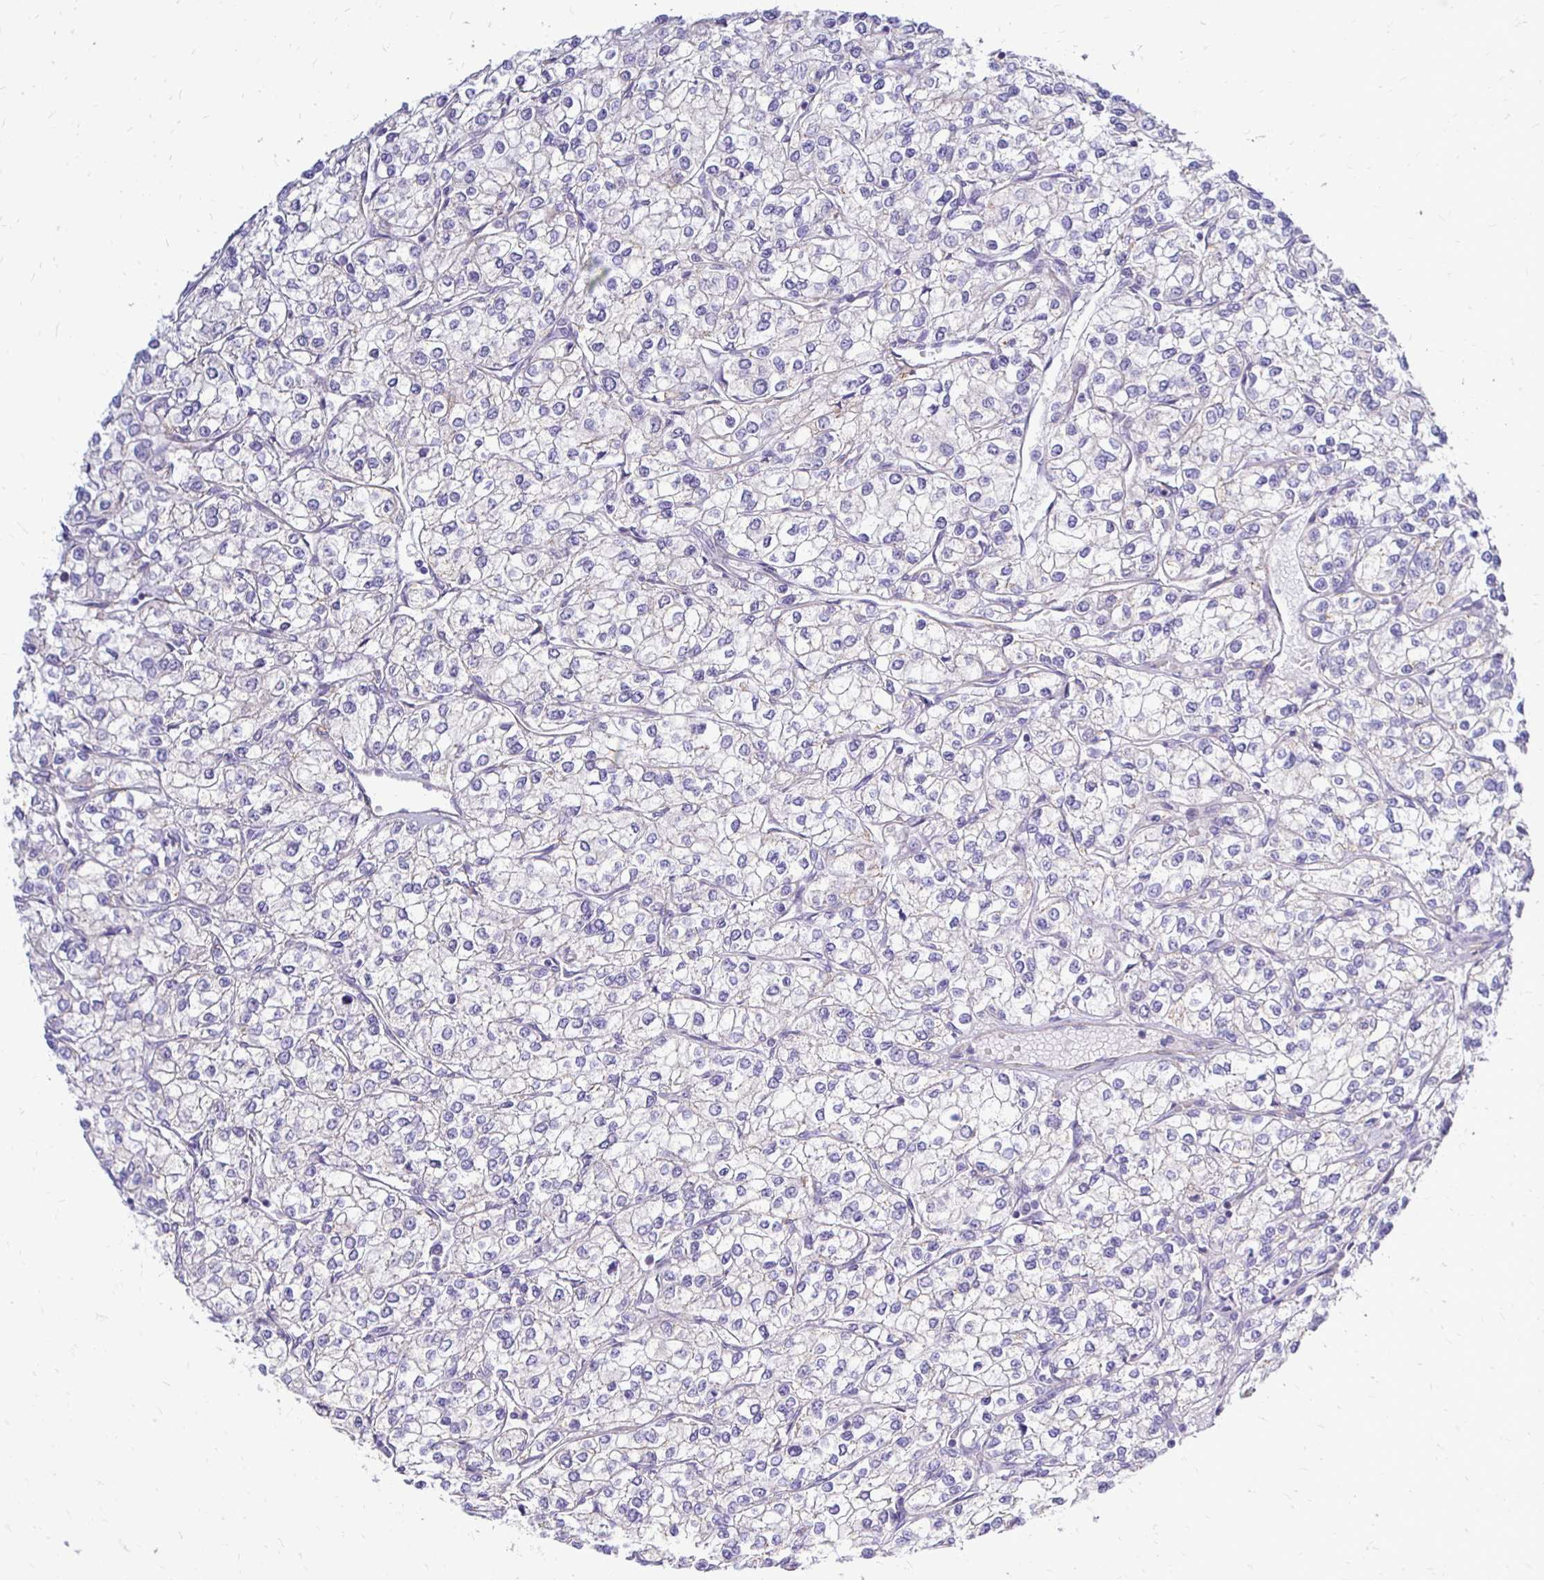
{"staining": {"intensity": "negative", "quantity": "none", "location": "none"}, "tissue": "renal cancer", "cell_type": "Tumor cells", "image_type": "cancer", "snomed": [{"axis": "morphology", "description": "Adenocarcinoma, NOS"}, {"axis": "topography", "description": "Kidney"}], "caption": "A micrograph of renal adenocarcinoma stained for a protein shows no brown staining in tumor cells.", "gene": "CTPS1", "patient": {"sex": "male", "age": 80}}